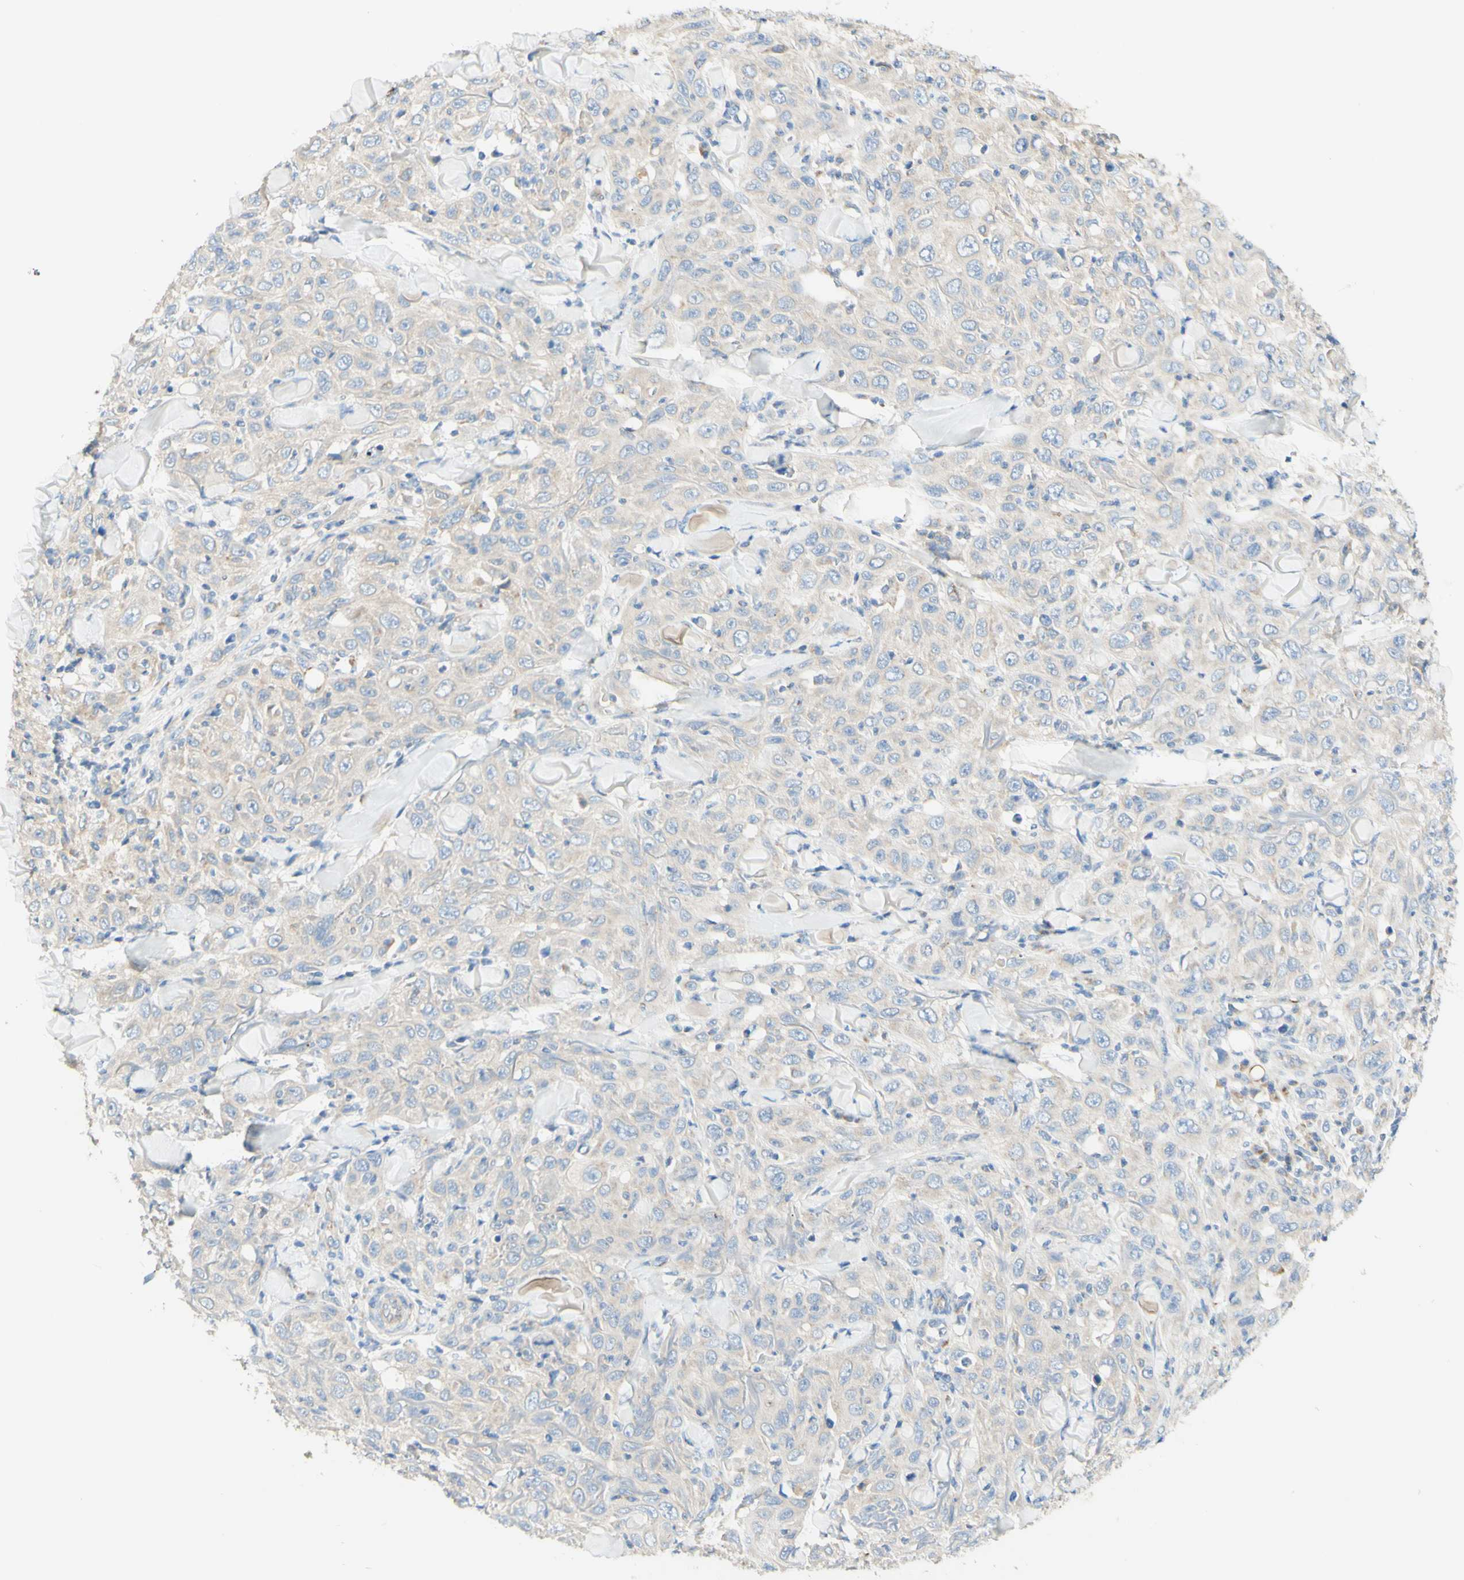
{"staining": {"intensity": "weak", "quantity": ">75%", "location": "cytoplasmic/membranous"}, "tissue": "skin cancer", "cell_type": "Tumor cells", "image_type": "cancer", "snomed": [{"axis": "morphology", "description": "Squamous cell carcinoma, NOS"}, {"axis": "topography", "description": "Skin"}], "caption": "Immunohistochemistry (IHC) image of neoplastic tissue: skin cancer stained using IHC displays low levels of weak protein expression localized specifically in the cytoplasmic/membranous of tumor cells, appearing as a cytoplasmic/membranous brown color.", "gene": "ARMC10", "patient": {"sex": "female", "age": 88}}